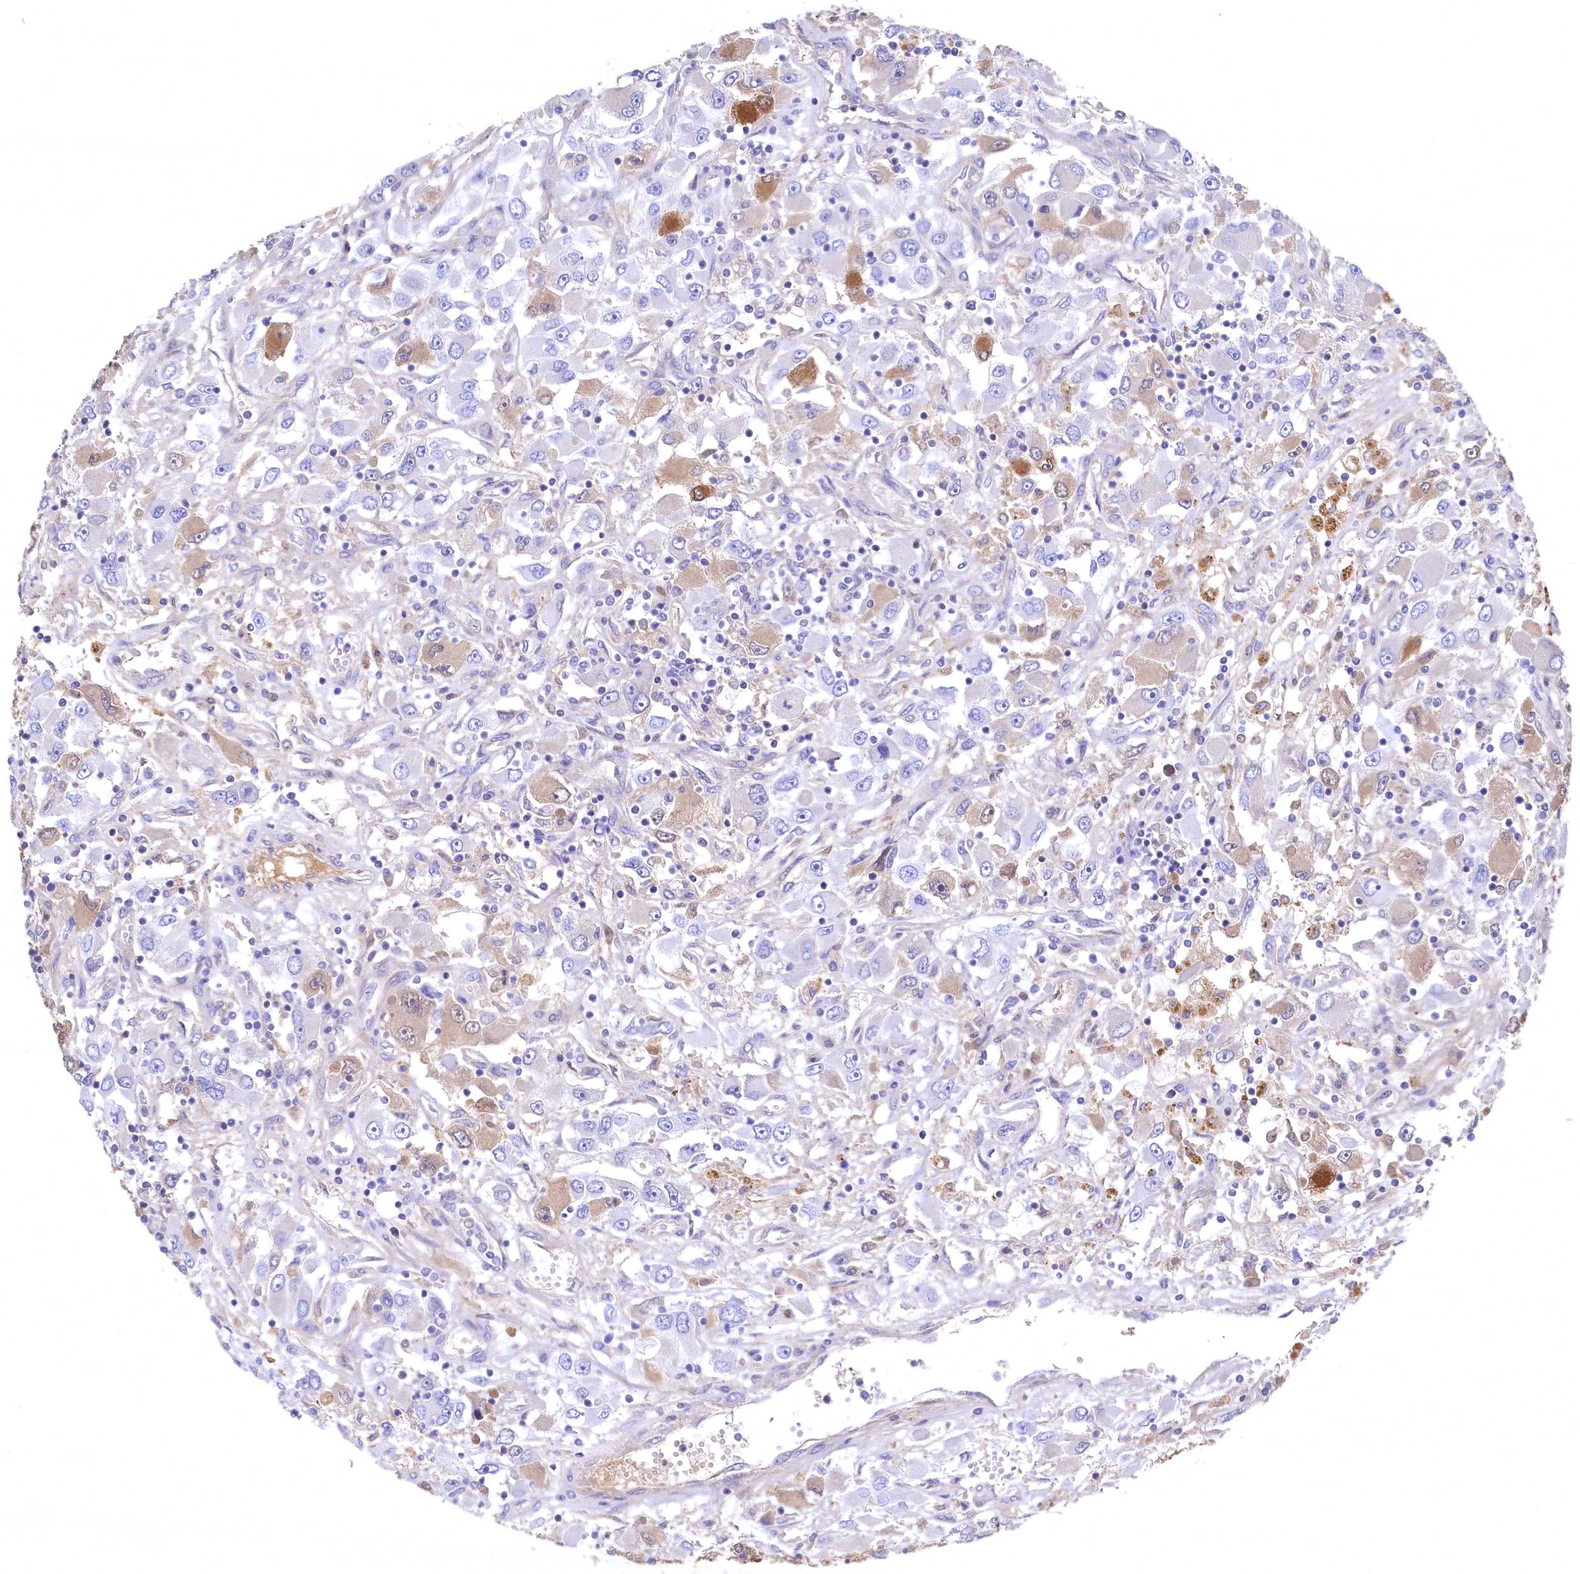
{"staining": {"intensity": "negative", "quantity": "none", "location": "none"}, "tissue": "renal cancer", "cell_type": "Tumor cells", "image_type": "cancer", "snomed": [{"axis": "morphology", "description": "Adenocarcinoma, NOS"}, {"axis": "topography", "description": "Kidney"}], "caption": "Micrograph shows no protein positivity in tumor cells of renal adenocarcinoma tissue. (DAB (3,3'-diaminobenzidine) immunohistochemistry, high magnification).", "gene": "C11orf54", "patient": {"sex": "female", "age": 52}}